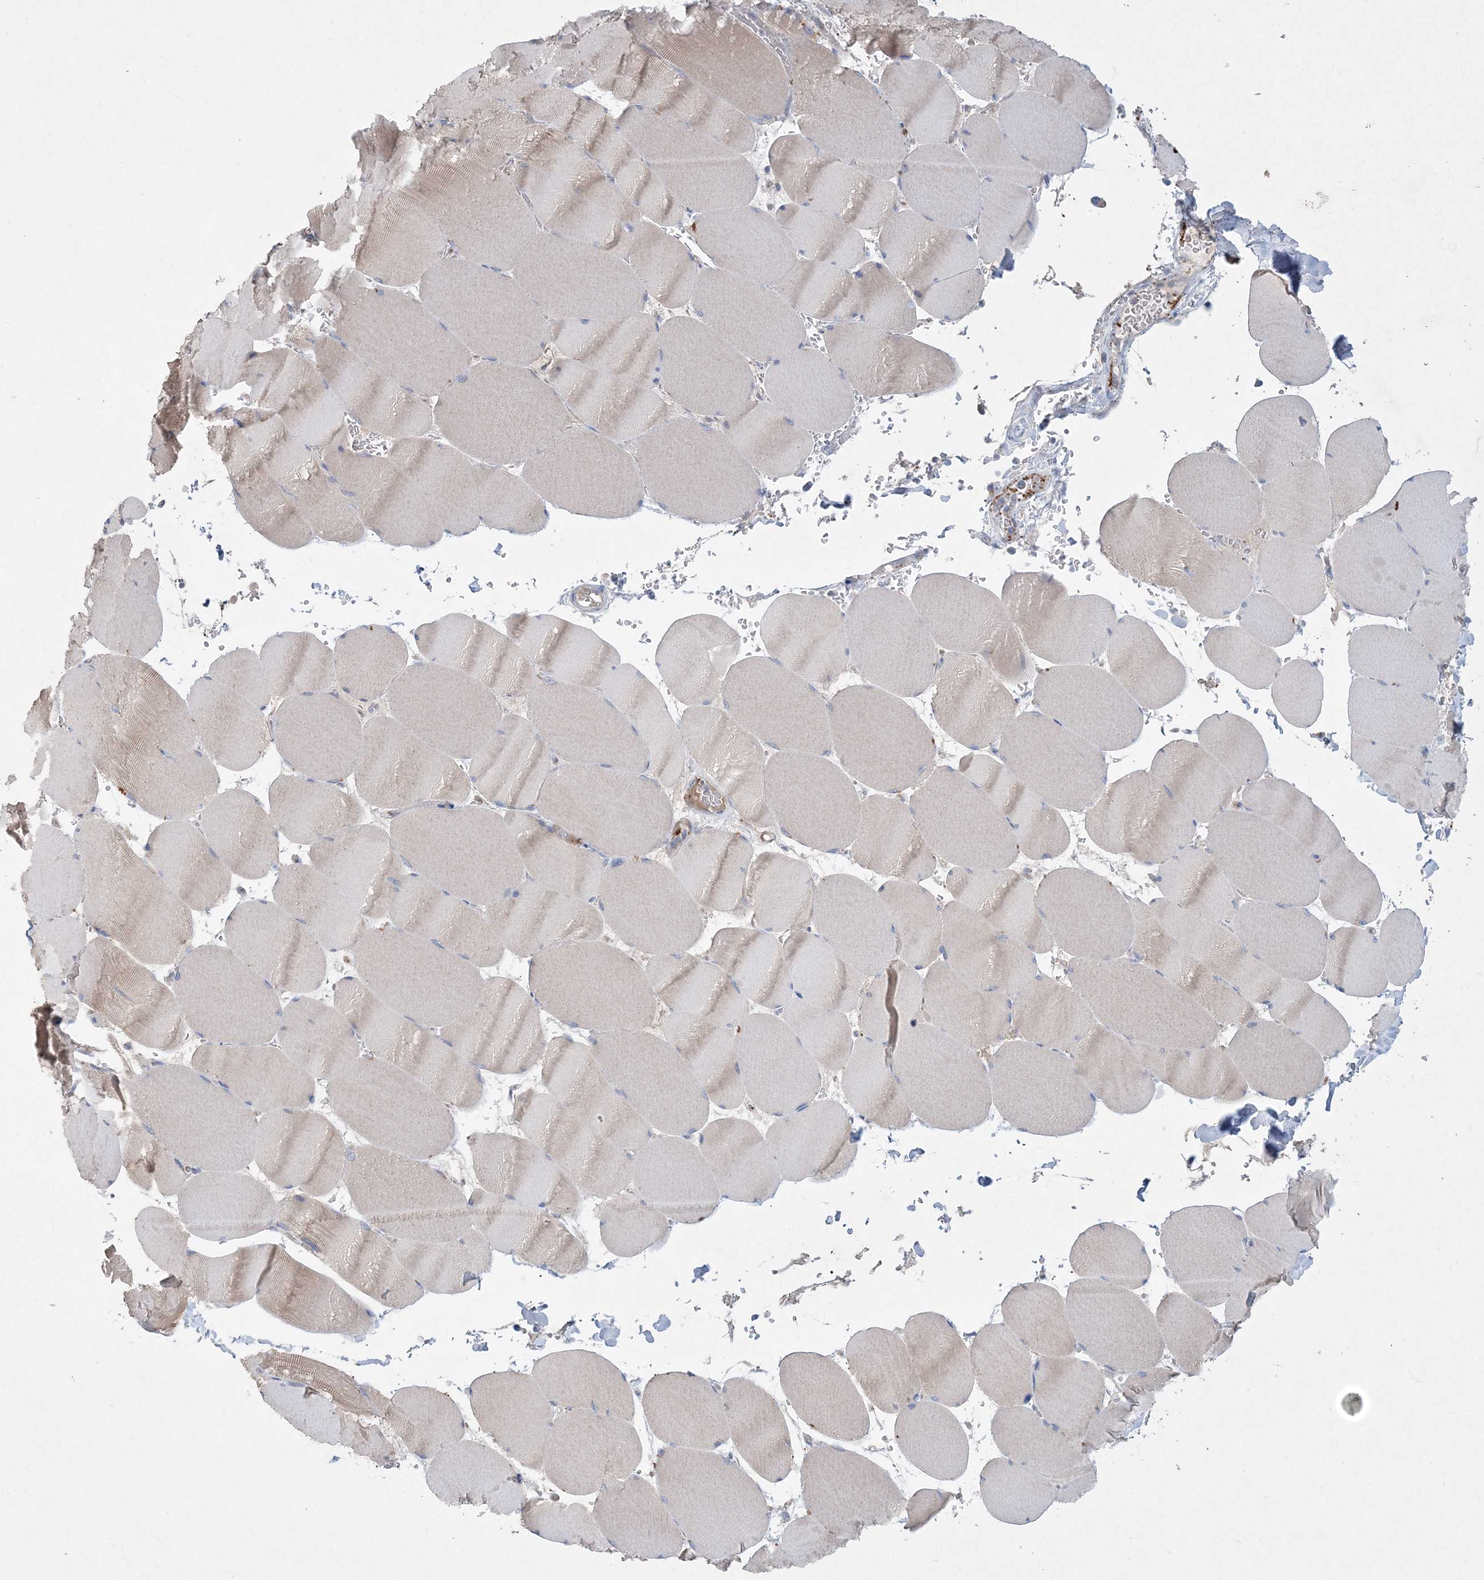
{"staining": {"intensity": "weak", "quantity": "25%-75%", "location": "cytoplasmic/membranous"}, "tissue": "skeletal muscle", "cell_type": "Myocytes", "image_type": "normal", "snomed": [{"axis": "morphology", "description": "Normal tissue, NOS"}, {"axis": "topography", "description": "Skeletal muscle"}, {"axis": "topography", "description": "Head-Neck"}], "caption": "A brown stain shows weak cytoplasmic/membranous staining of a protein in myocytes of normal skeletal muscle.", "gene": "ADCK2", "patient": {"sex": "male", "age": 66}}